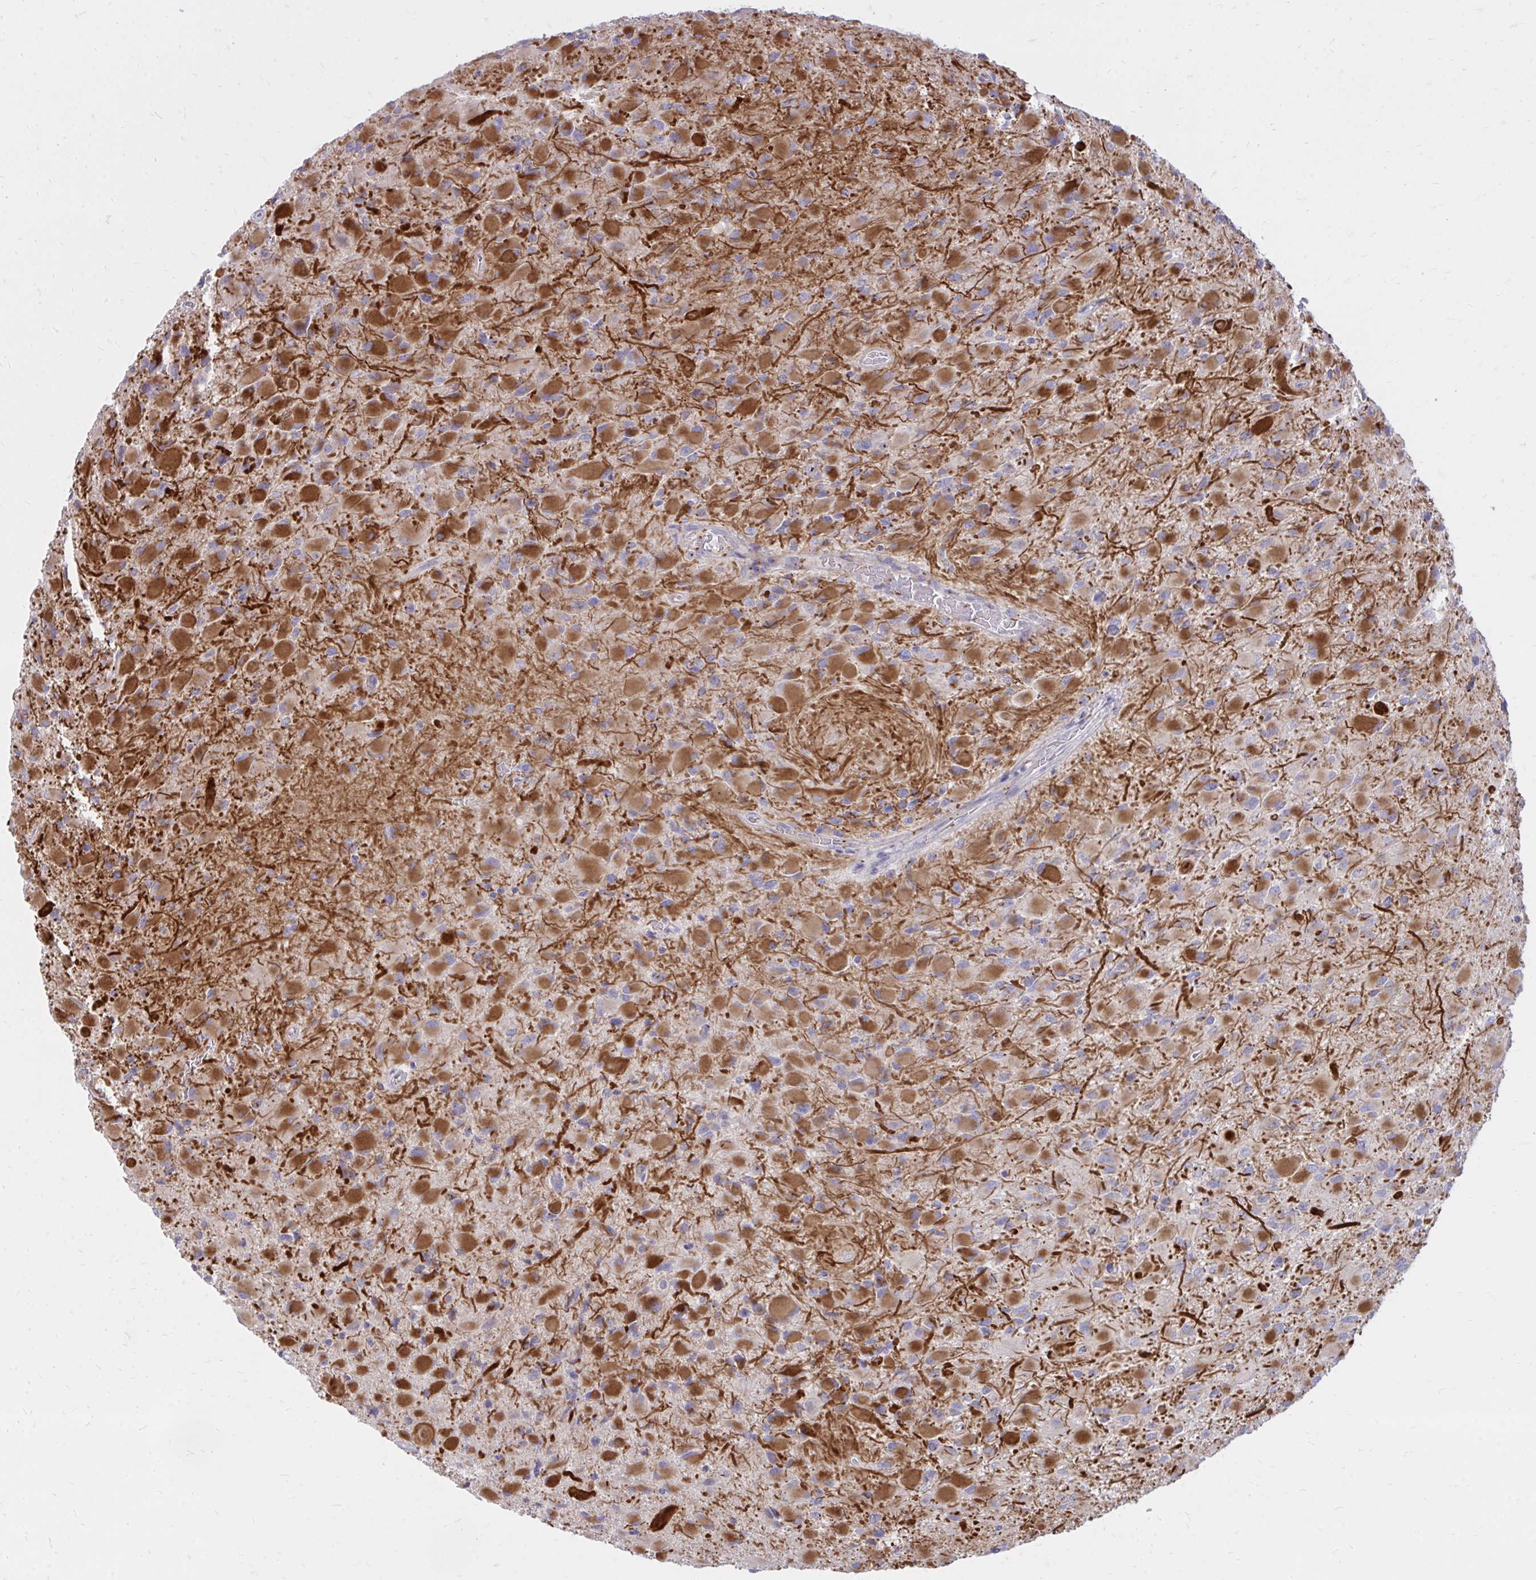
{"staining": {"intensity": "strong", "quantity": "25%-75%", "location": "cytoplasmic/membranous"}, "tissue": "glioma", "cell_type": "Tumor cells", "image_type": "cancer", "snomed": [{"axis": "morphology", "description": "Glioma, malignant, High grade"}, {"axis": "topography", "description": "Cerebral cortex"}], "caption": "The photomicrograph demonstrates a brown stain indicating the presence of a protein in the cytoplasmic/membranous of tumor cells in glioma.", "gene": "RAB6B", "patient": {"sex": "female", "age": 36}}